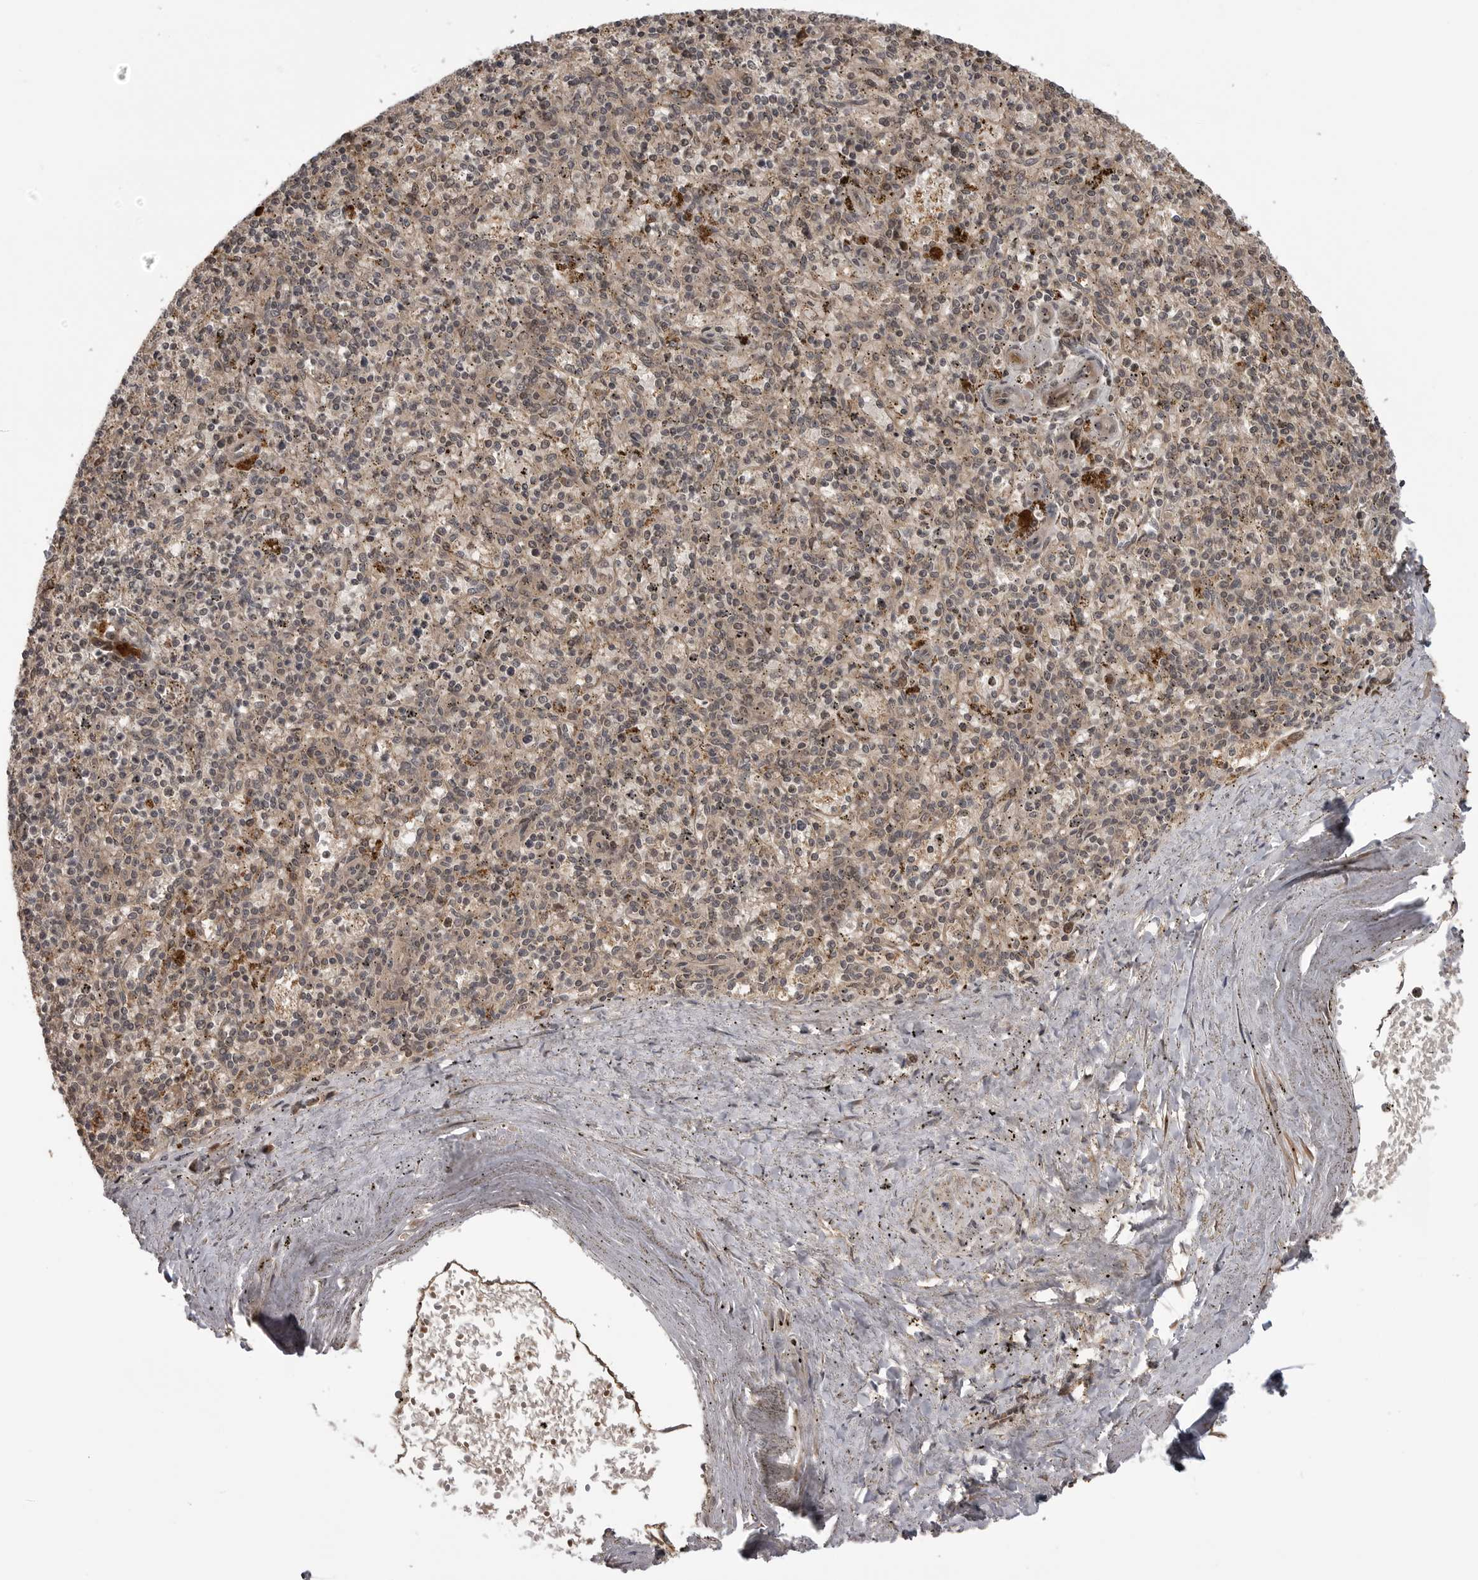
{"staining": {"intensity": "weak", "quantity": "25%-75%", "location": "cytoplasmic/membranous,nuclear"}, "tissue": "spleen", "cell_type": "Cells in red pulp", "image_type": "normal", "snomed": [{"axis": "morphology", "description": "Normal tissue, NOS"}, {"axis": "topography", "description": "Spleen"}], "caption": "A brown stain labels weak cytoplasmic/membranous,nuclear expression of a protein in cells in red pulp of unremarkable spleen. (DAB (3,3'-diaminobenzidine) IHC, brown staining for protein, blue staining for nuclei).", "gene": "AKAP7", "patient": {"sex": "male", "age": 72}}